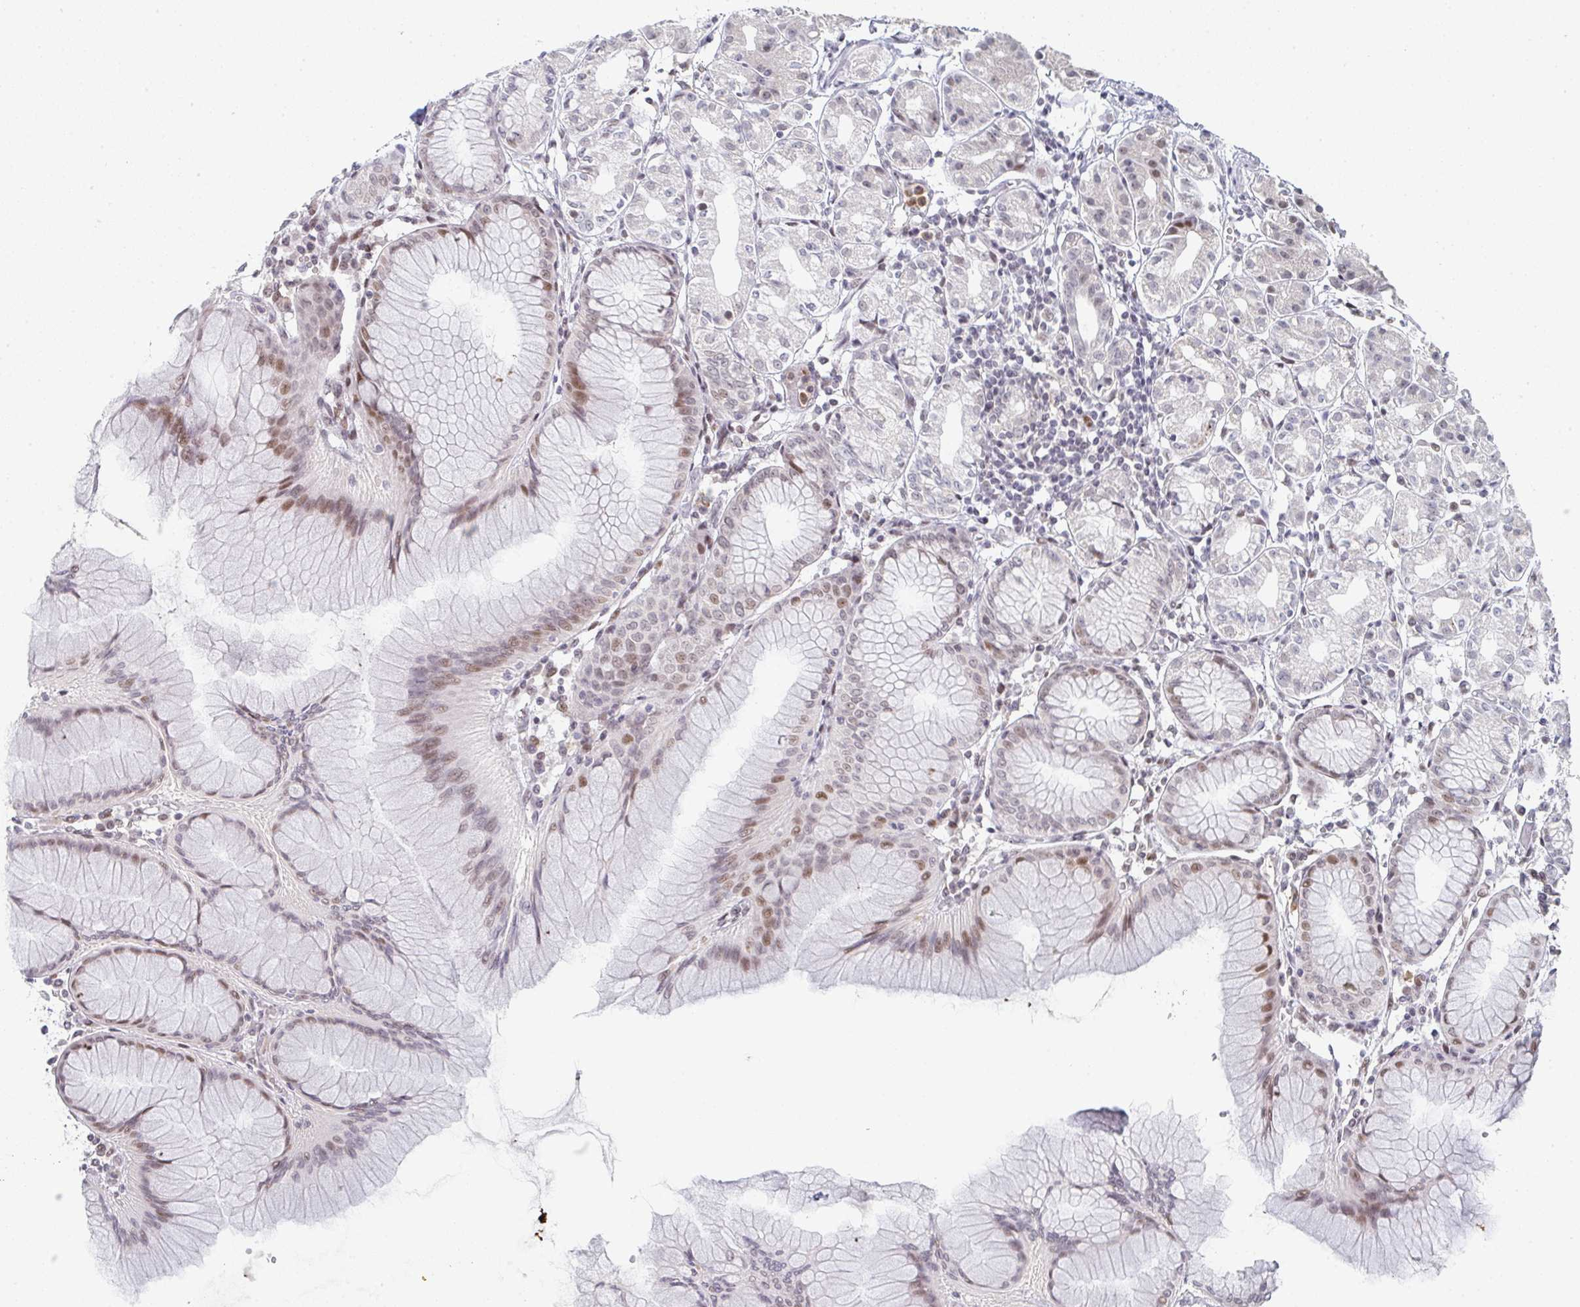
{"staining": {"intensity": "moderate", "quantity": "<25%", "location": "nuclear"}, "tissue": "stomach", "cell_type": "Glandular cells", "image_type": "normal", "snomed": [{"axis": "morphology", "description": "Normal tissue, NOS"}, {"axis": "topography", "description": "Stomach"}], "caption": "Immunohistochemistry (IHC) (DAB) staining of benign stomach exhibits moderate nuclear protein staining in about <25% of glandular cells.", "gene": "LIN54", "patient": {"sex": "female", "age": 57}}